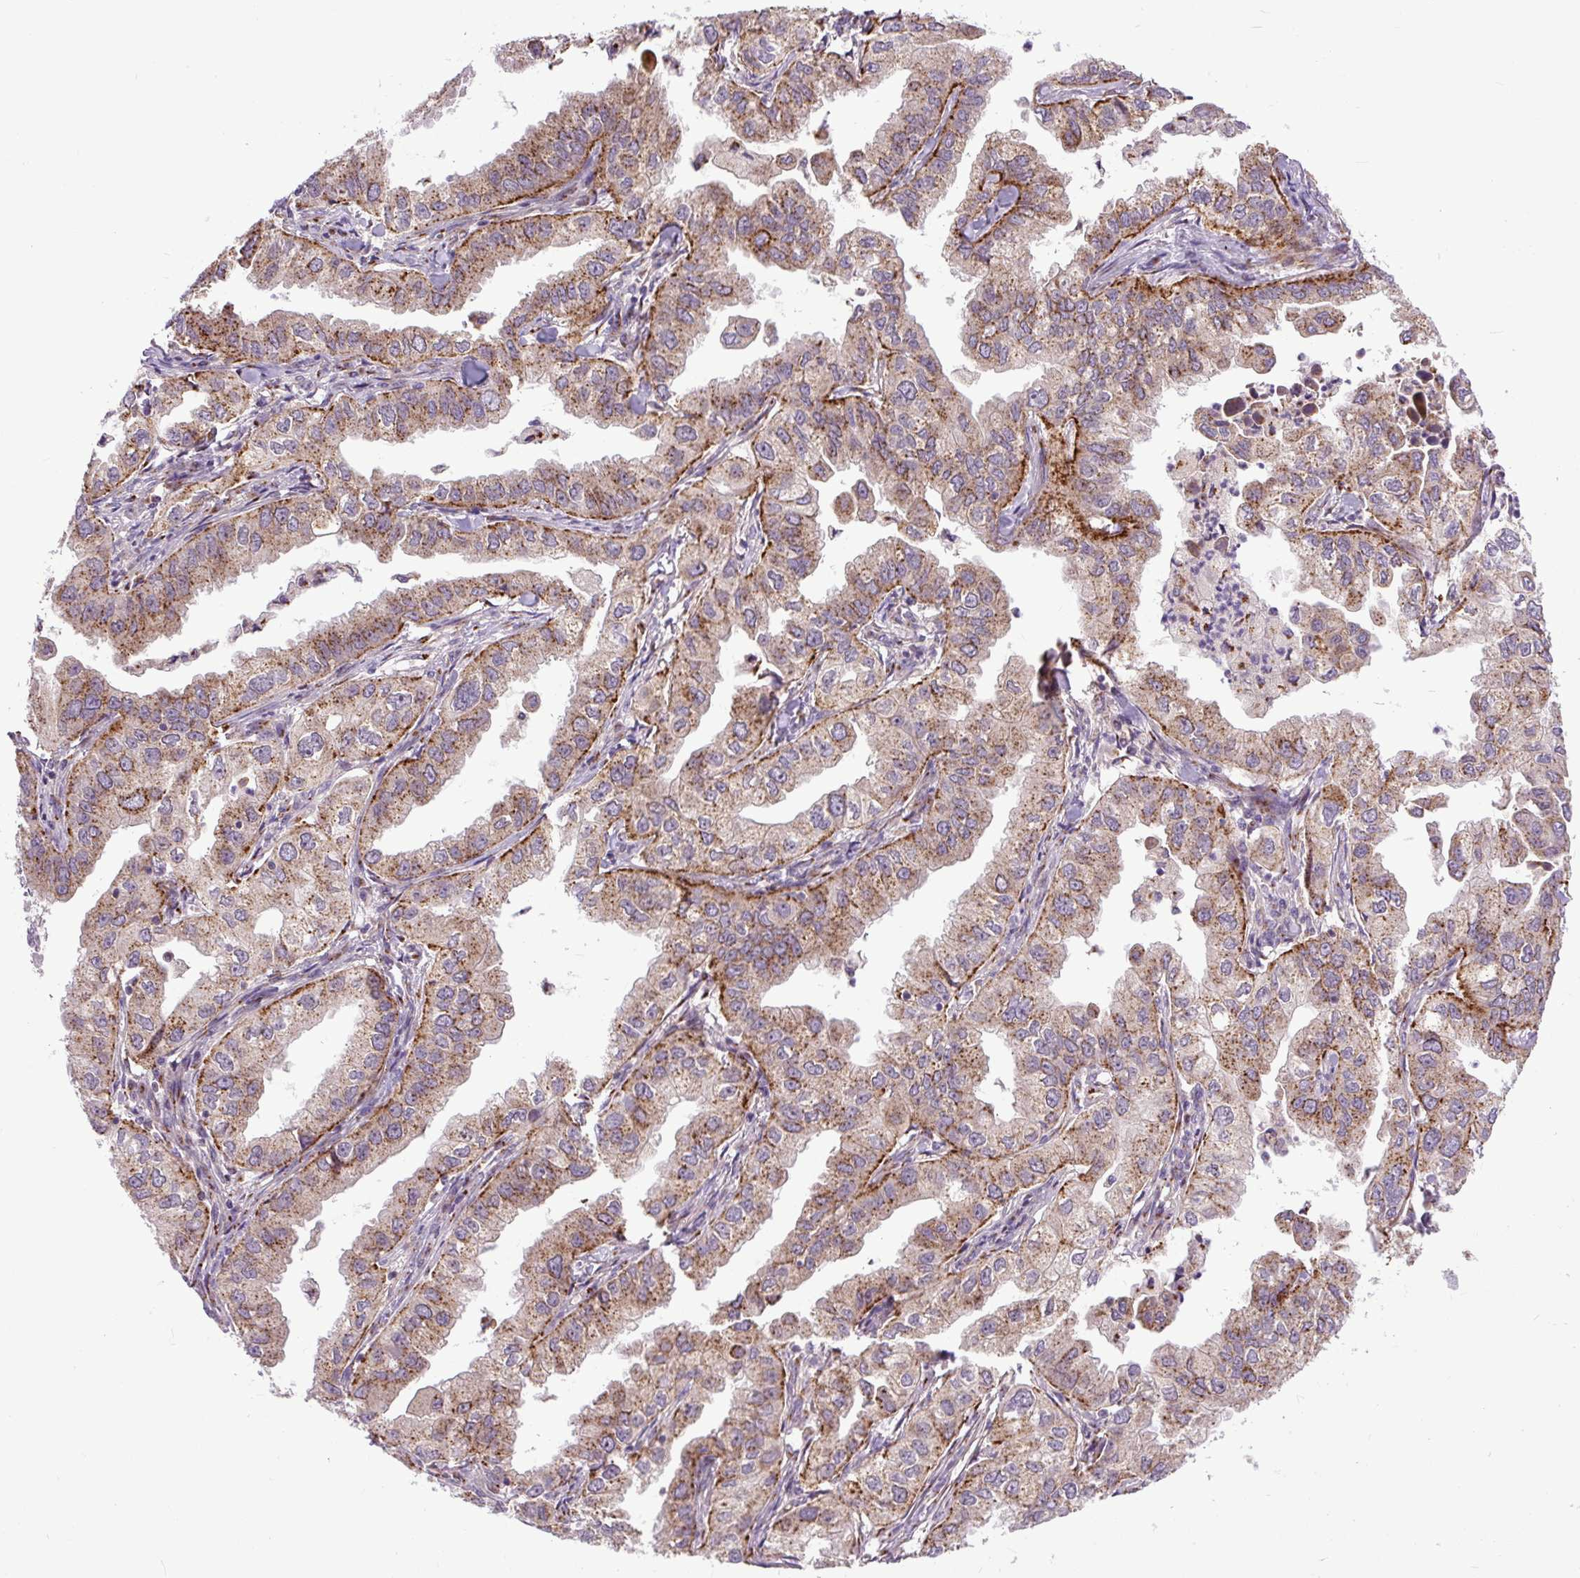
{"staining": {"intensity": "moderate", "quantity": ">75%", "location": "cytoplasmic/membranous"}, "tissue": "lung cancer", "cell_type": "Tumor cells", "image_type": "cancer", "snomed": [{"axis": "morphology", "description": "Adenocarcinoma, NOS"}, {"axis": "topography", "description": "Lung"}], "caption": "Immunohistochemistry (IHC) of lung adenocarcinoma shows medium levels of moderate cytoplasmic/membranous positivity in approximately >75% of tumor cells. The staining was performed using DAB, with brown indicating positive protein expression. Nuclei are stained blue with hematoxylin.", "gene": "MSMP", "patient": {"sex": "male", "age": 48}}